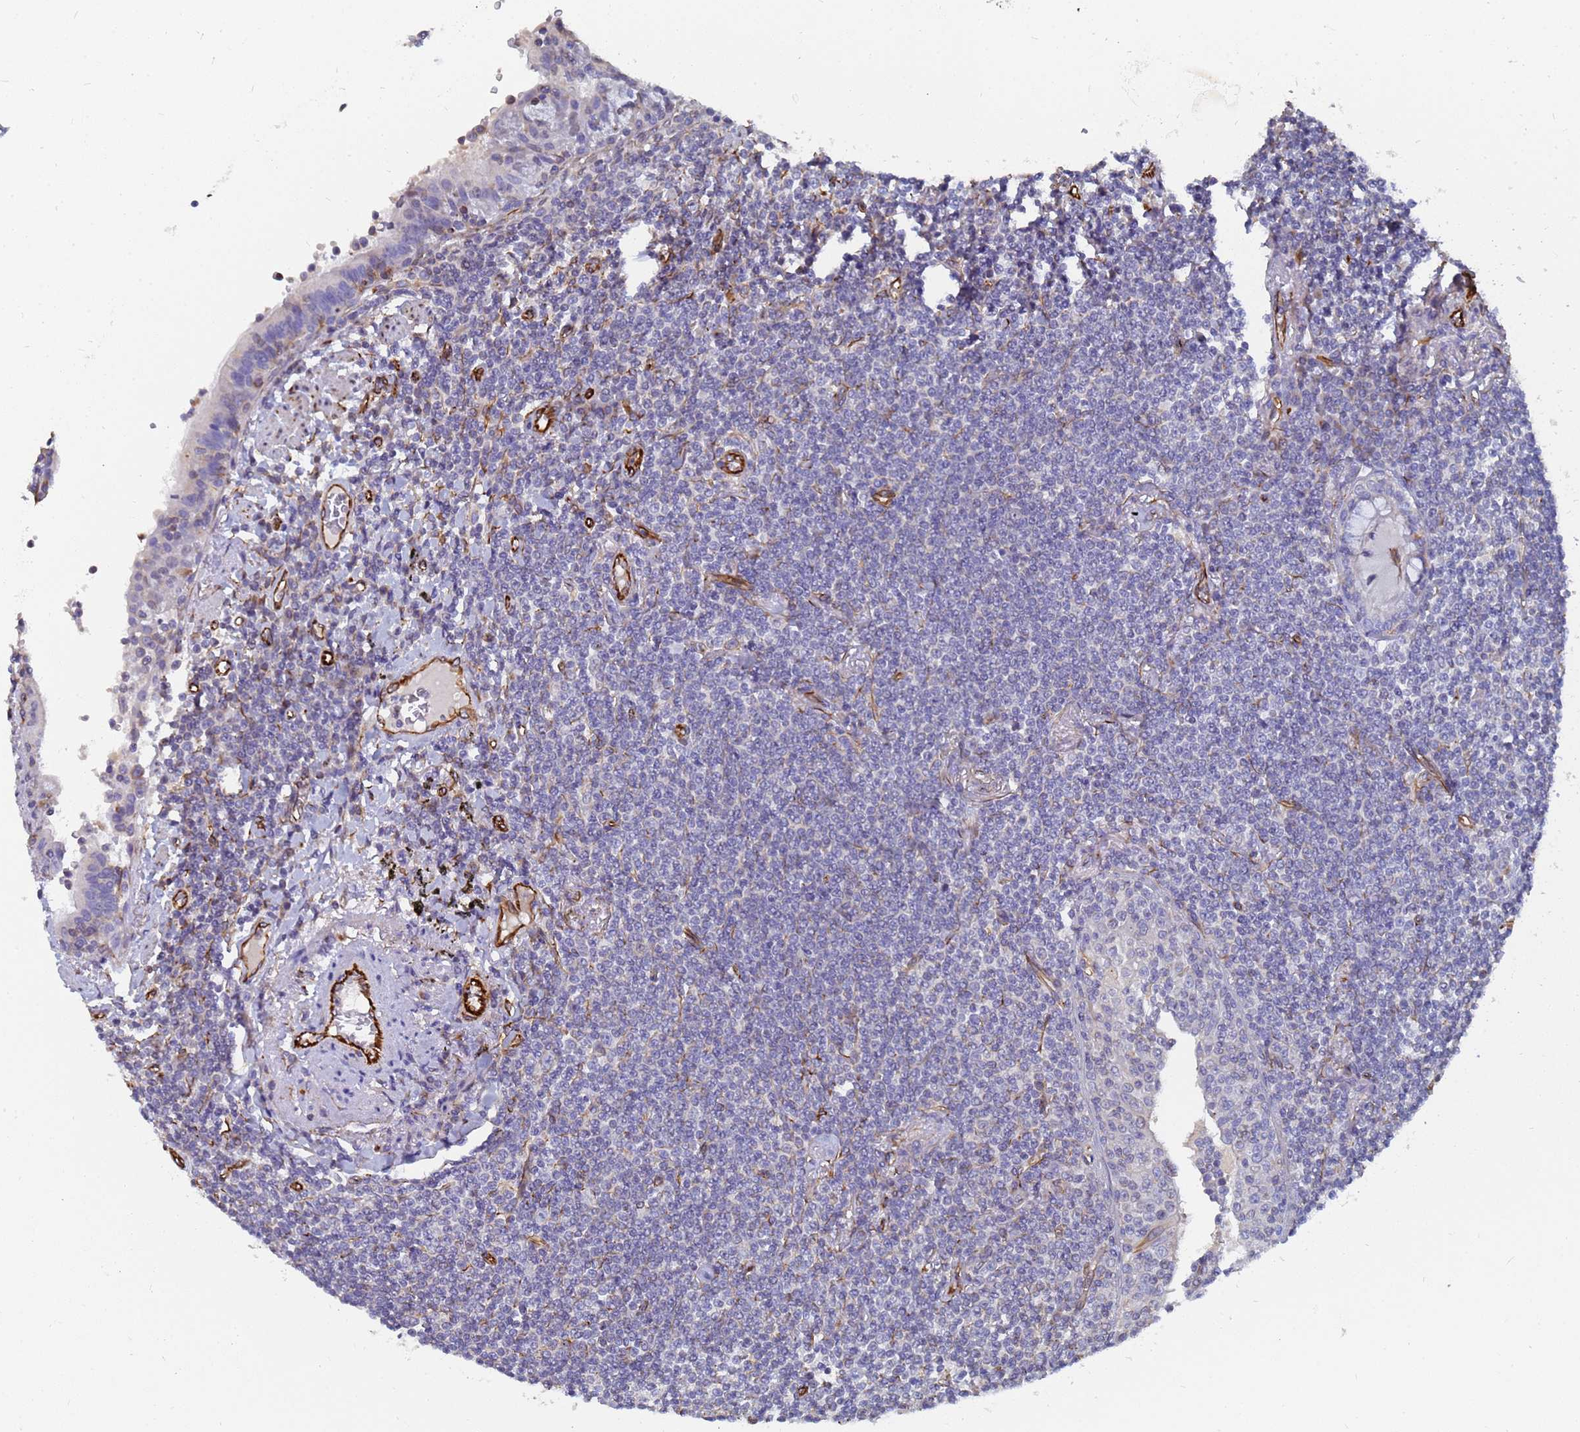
{"staining": {"intensity": "negative", "quantity": "none", "location": "none"}, "tissue": "lymphoma", "cell_type": "Tumor cells", "image_type": "cancer", "snomed": [{"axis": "morphology", "description": "Malignant lymphoma, non-Hodgkin's type, Low grade"}, {"axis": "topography", "description": "Lung"}], "caption": "Lymphoma was stained to show a protein in brown. There is no significant expression in tumor cells.", "gene": "SYT13", "patient": {"sex": "female", "age": 71}}